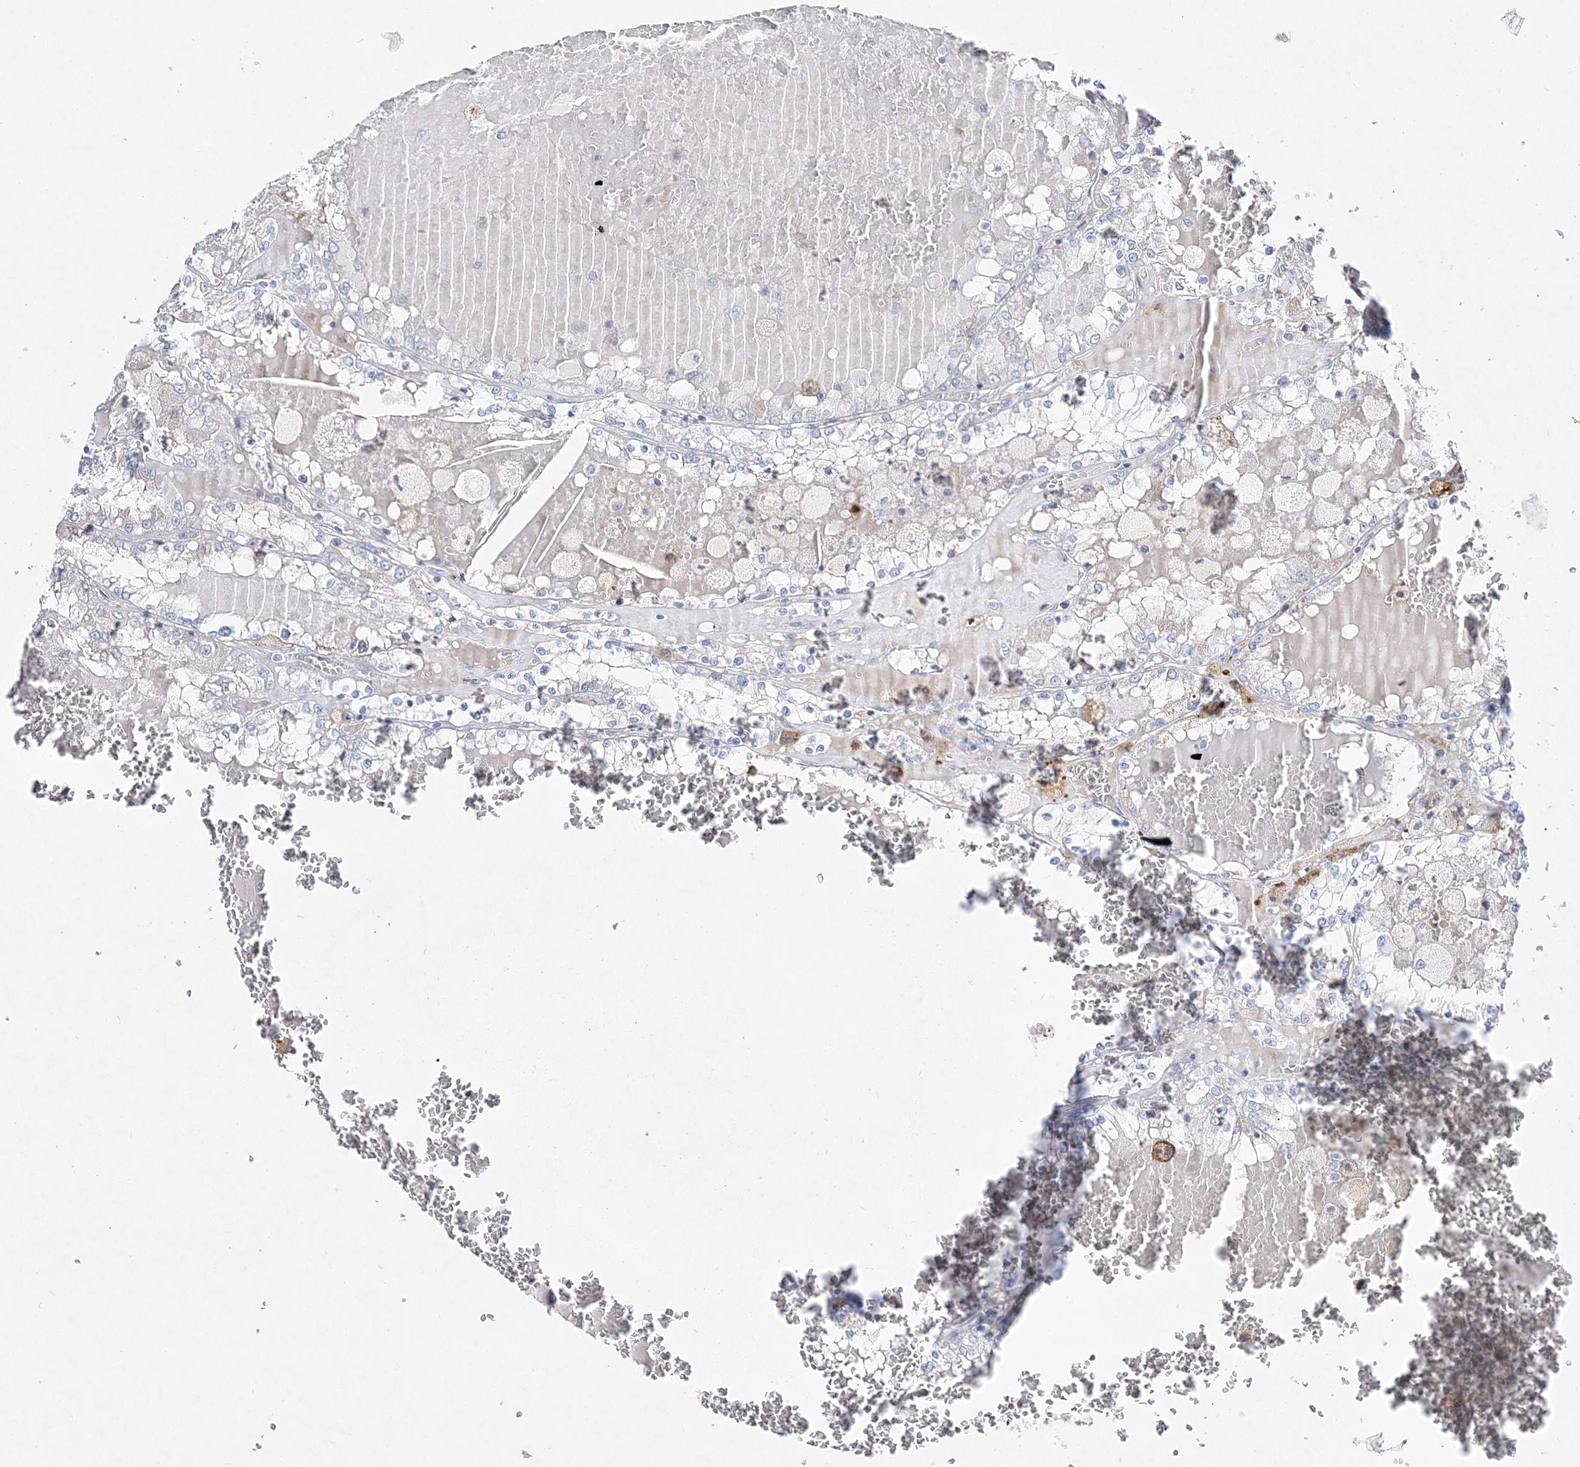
{"staining": {"intensity": "negative", "quantity": "none", "location": "none"}, "tissue": "renal cancer", "cell_type": "Tumor cells", "image_type": "cancer", "snomed": [{"axis": "morphology", "description": "Adenocarcinoma, NOS"}, {"axis": "topography", "description": "Kidney"}], "caption": "Immunohistochemical staining of adenocarcinoma (renal) shows no significant staining in tumor cells. (DAB (3,3'-diaminobenzidine) immunohistochemistry (IHC), high magnification).", "gene": "SPINK7", "patient": {"sex": "female", "age": 56}}